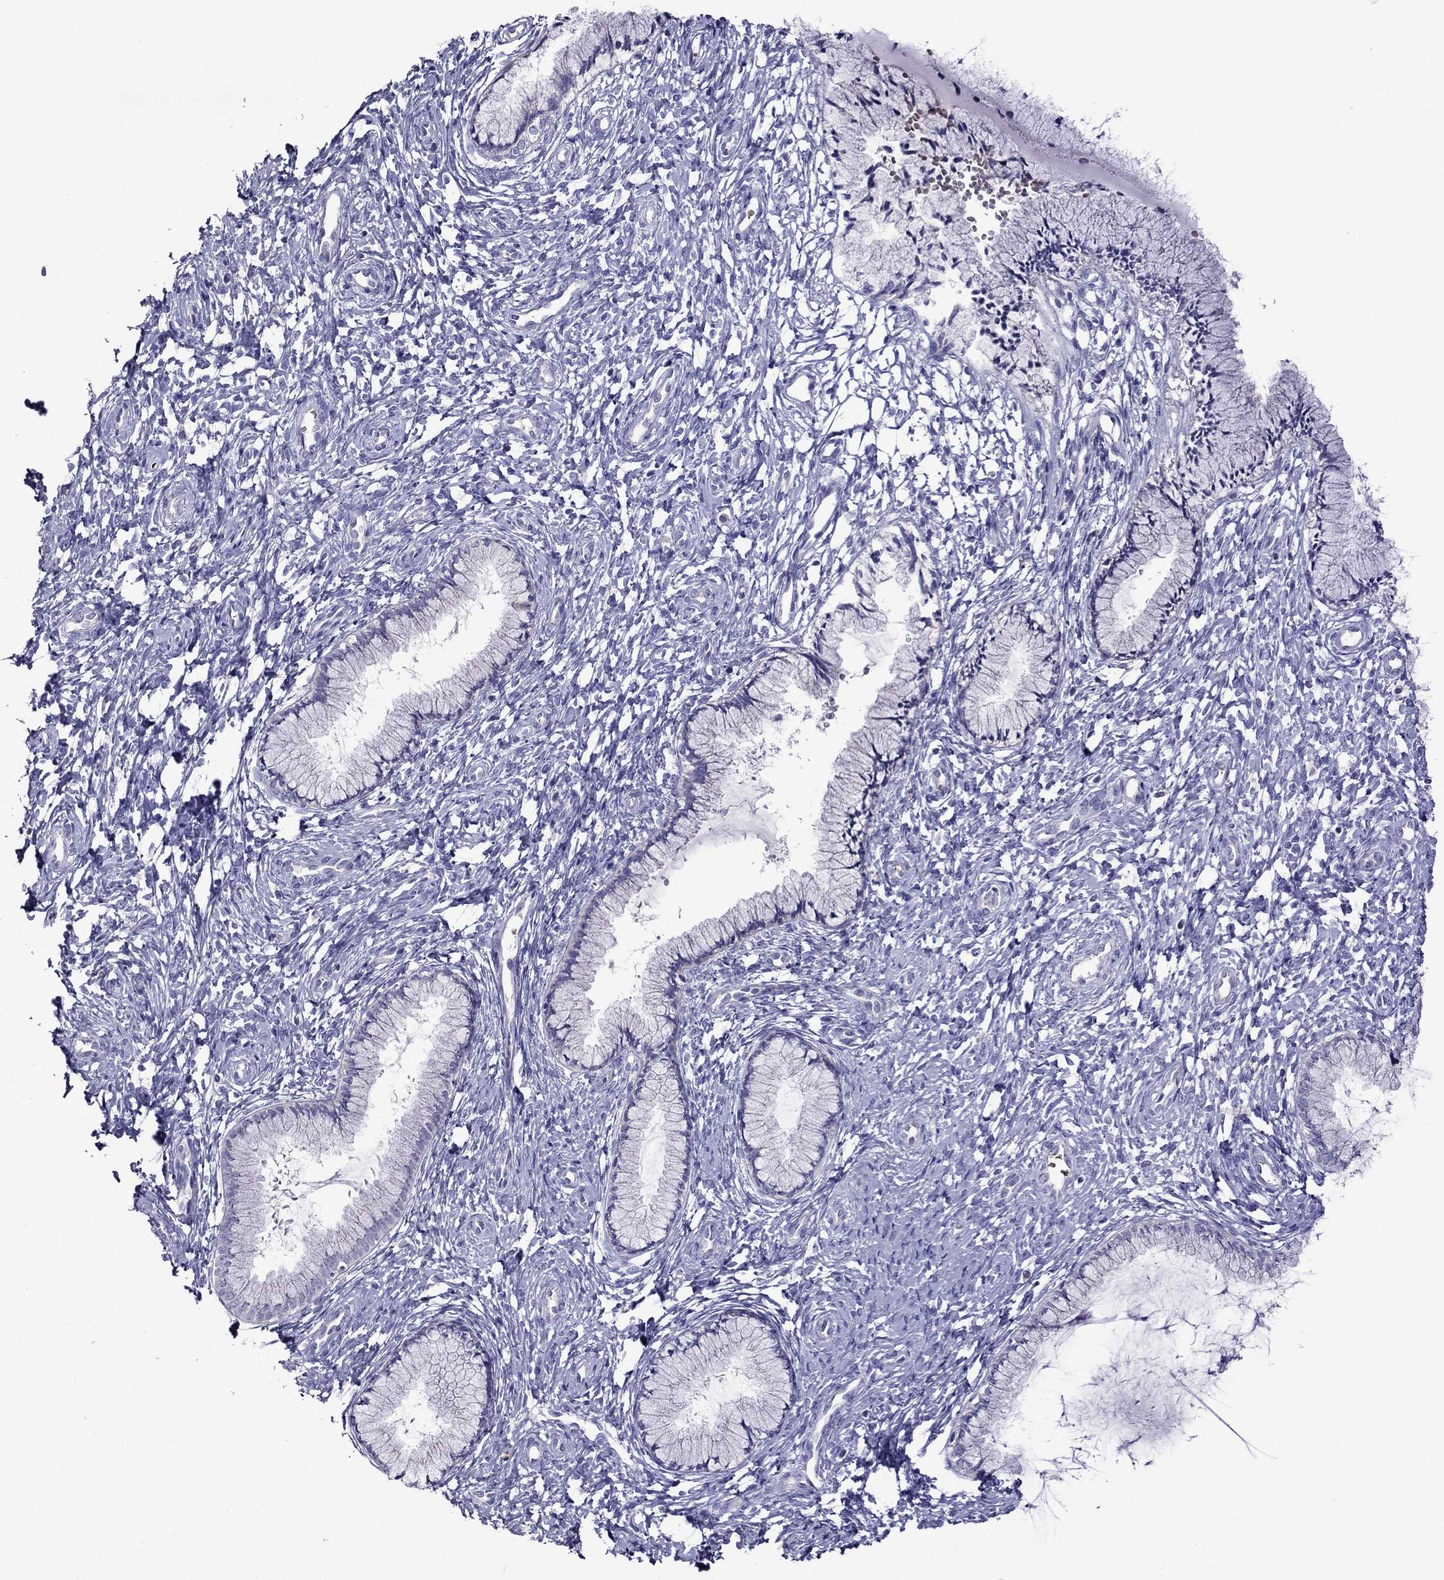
{"staining": {"intensity": "negative", "quantity": "none", "location": "none"}, "tissue": "cervix", "cell_type": "Glandular cells", "image_type": "normal", "snomed": [{"axis": "morphology", "description": "Normal tissue, NOS"}, {"axis": "topography", "description": "Cervix"}], "caption": "A high-resolution micrograph shows immunohistochemistry (IHC) staining of unremarkable cervix, which exhibits no significant expression in glandular cells.", "gene": "TDRD1", "patient": {"sex": "female", "age": 37}}